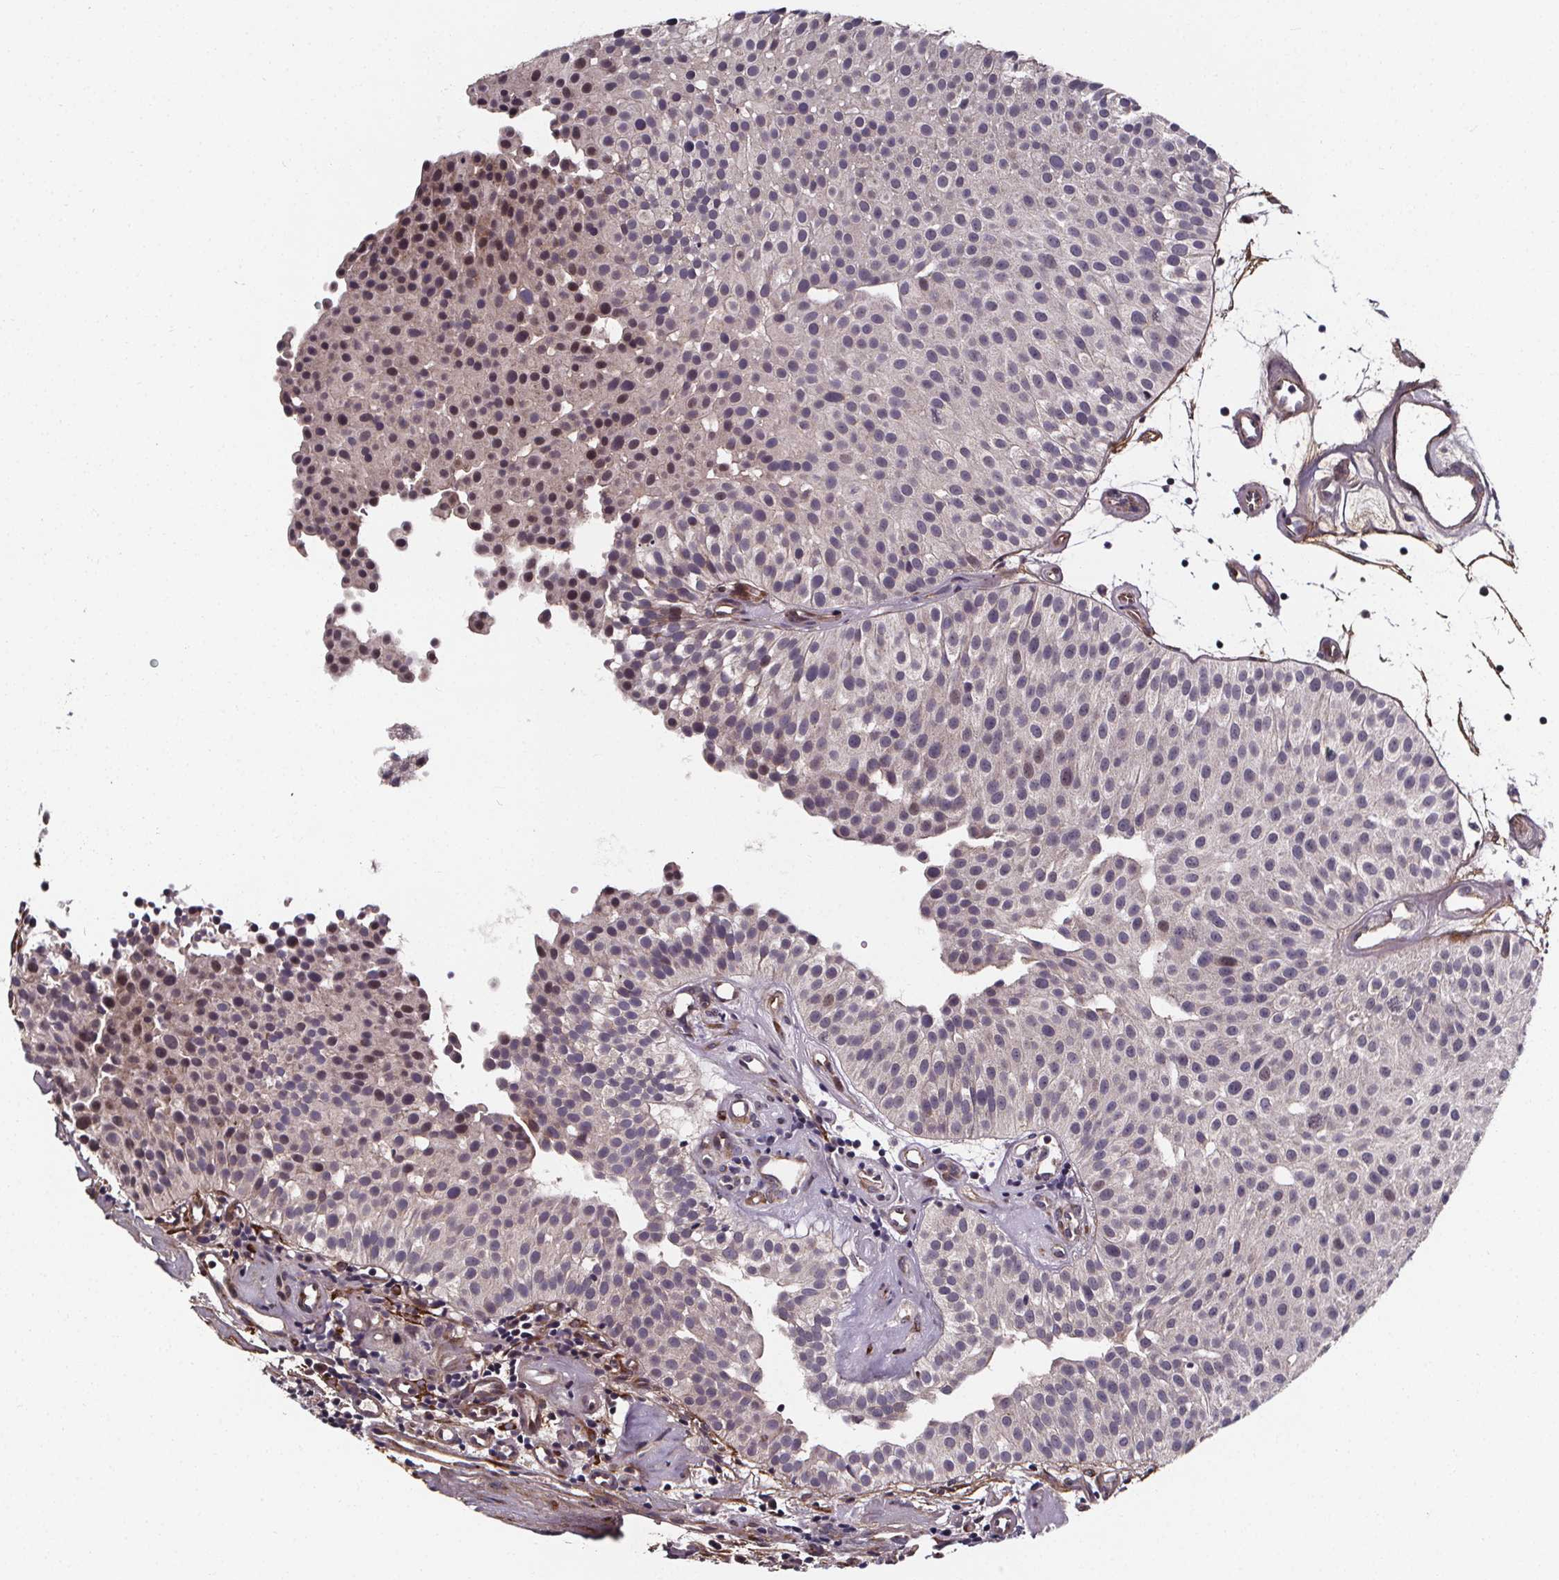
{"staining": {"intensity": "negative", "quantity": "none", "location": "none"}, "tissue": "urothelial cancer", "cell_type": "Tumor cells", "image_type": "cancer", "snomed": [{"axis": "morphology", "description": "Urothelial carcinoma, Low grade"}, {"axis": "topography", "description": "Urinary bladder"}], "caption": "This is an immunohistochemistry (IHC) histopathology image of low-grade urothelial carcinoma. There is no expression in tumor cells.", "gene": "AEBP1", "patient": {"sex": "female", "age": 87}}